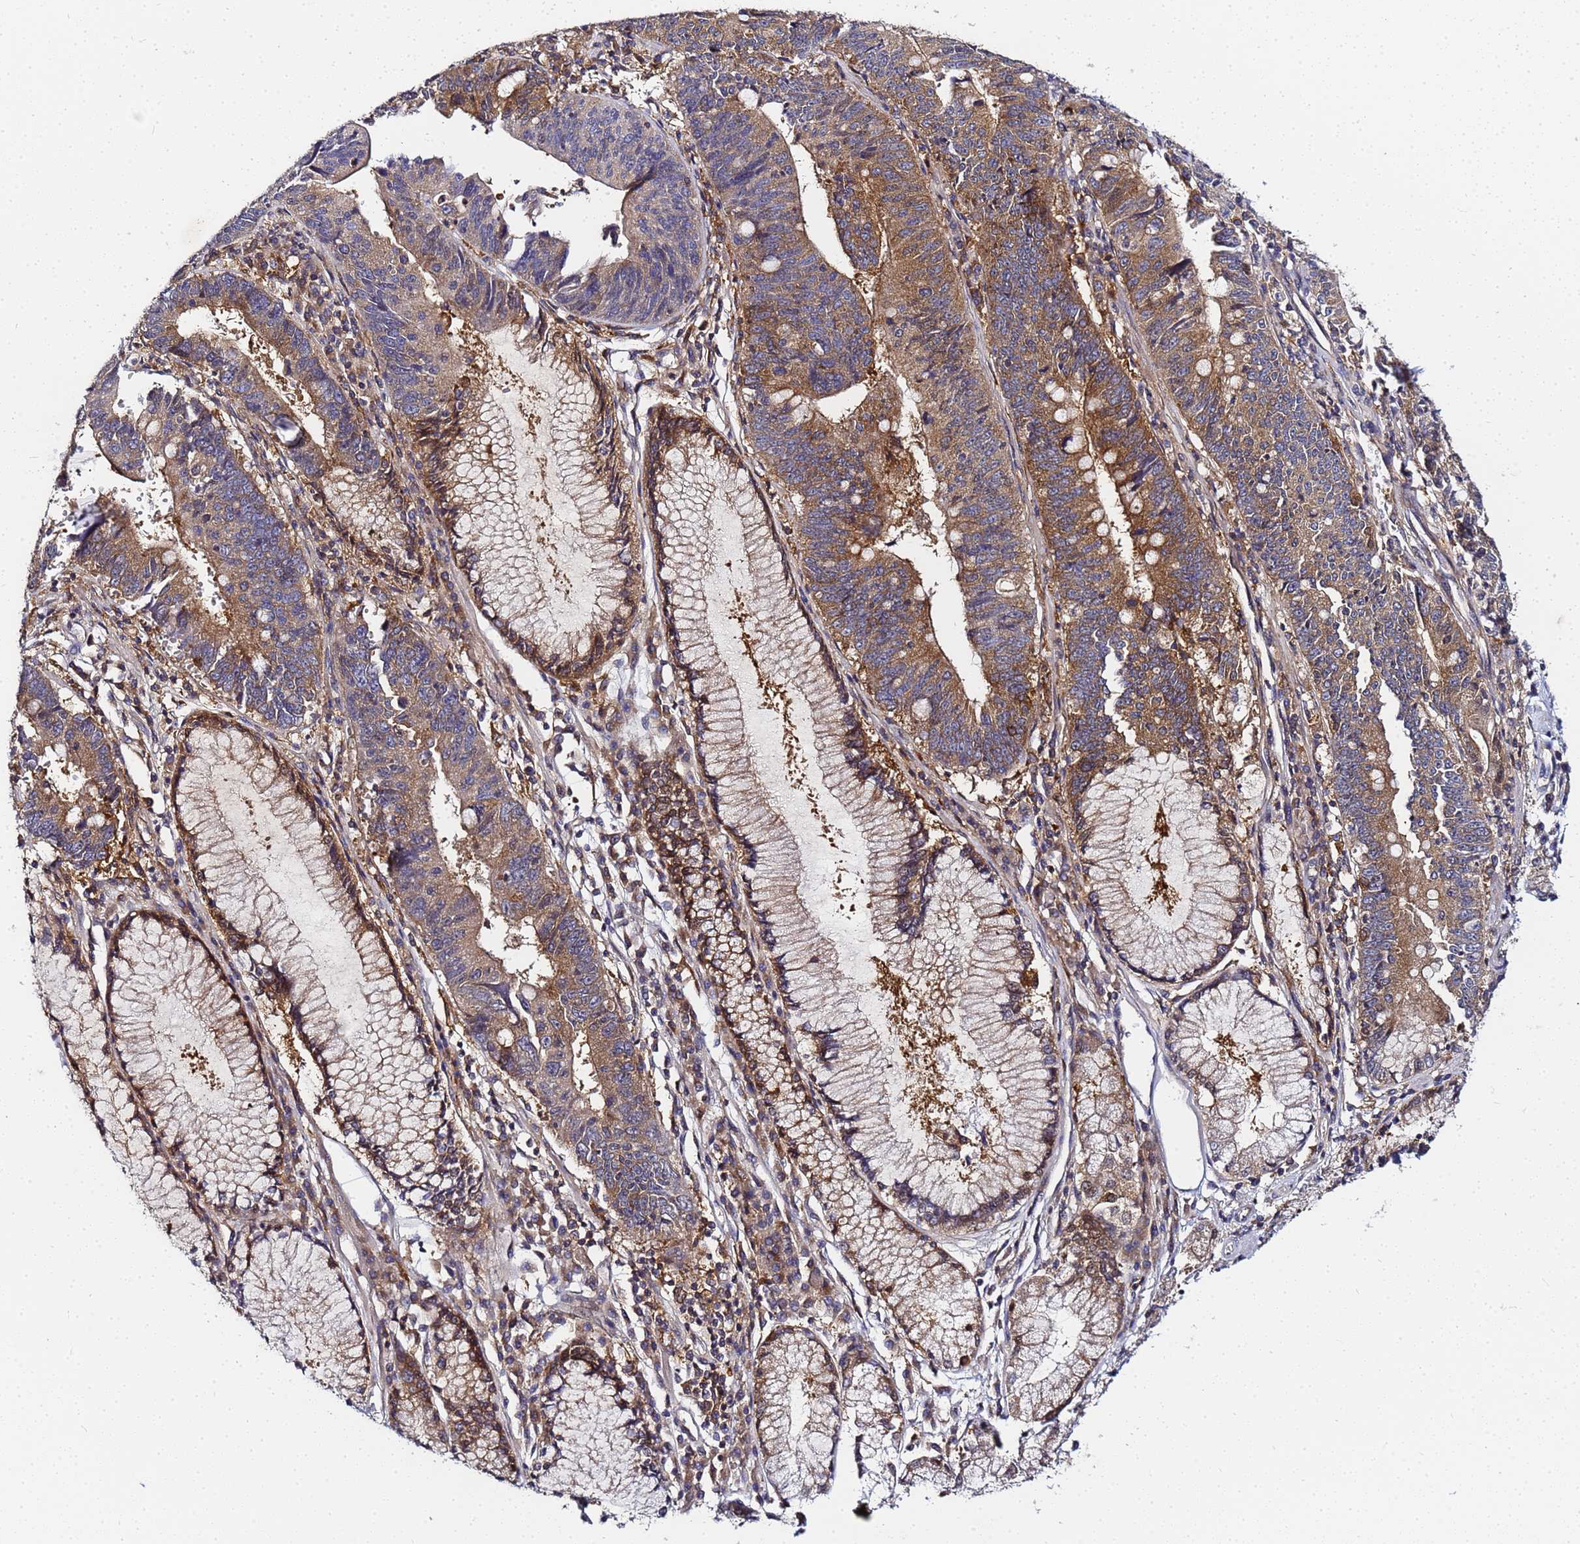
{"staining": {"intensity": "moderate", "quantity": ">75%", "location": "cytoplasmic/membranous"}, "tissue": "stomach cancer", "cell_type": "Tumor cells", "image_type": "cancer", "snomed": [{"axis": "morphology", "description": "Adenocarcinoma, NOS"}, {"axis": "topography", "description": "Stomach"}], "caption": "Moderate cytoplasmic/membranous protein staining is present in about >75% of tumor cells in stomach cancer (adenocarcinoma).", "gene": "CHM", "patient": {"sex": "male", "age": 59}}